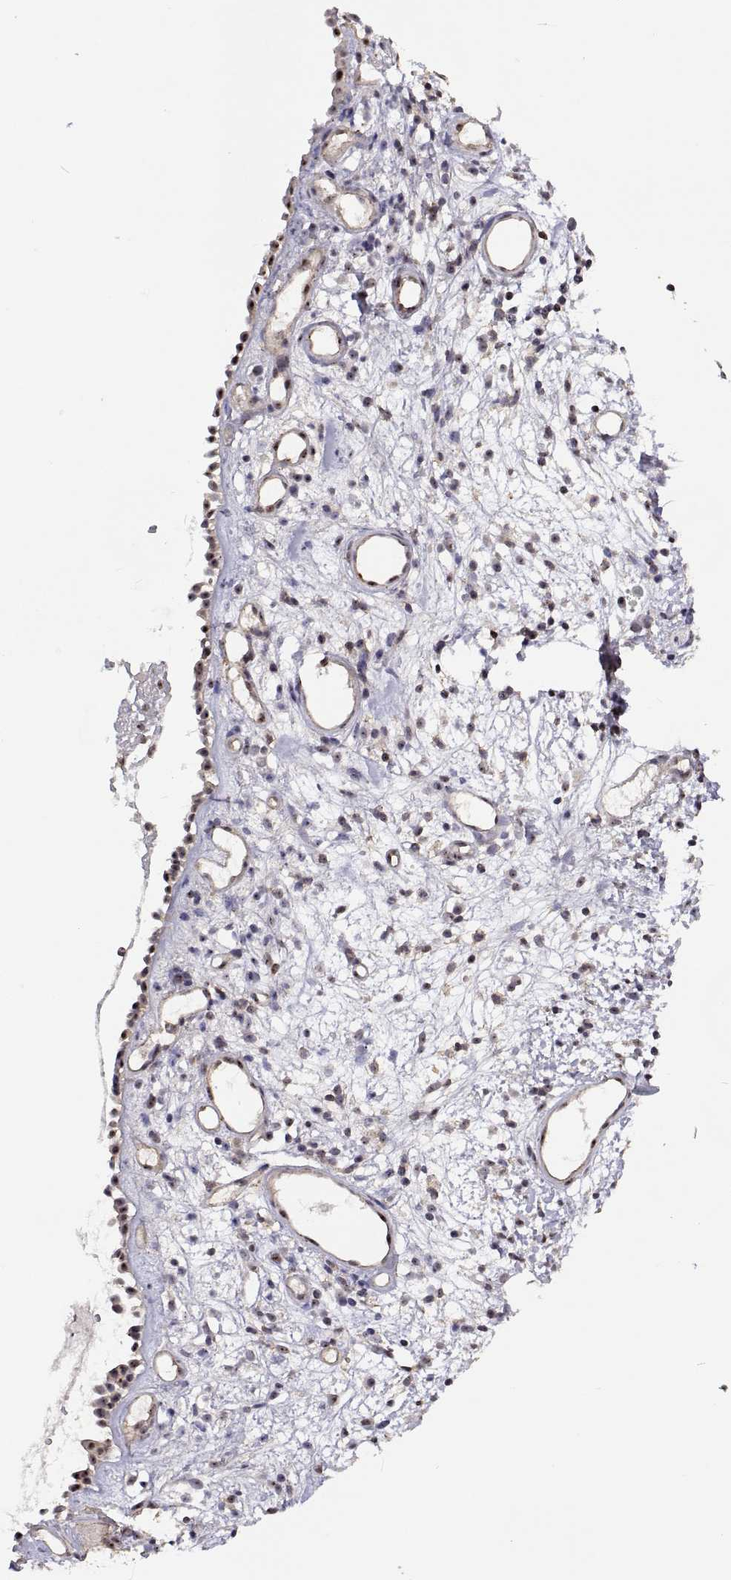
{"staining": {"intensity": "weak", "quantity": "<25%", "location": "nuclear"}, "tissue": "nasopharynx", "cell_type": "Respiratory epithelial cells", "image_type": "normal", "snomed": [{"axis": "morphology", "description": "Normal tissue, NOS"}, {"axis": "morphology", "description": "Inflammation, NOS"}, {"axis": "topography", "description": "Nasopharynx"}], "caption": "Histopathology image shows no protein staining in respiratory epithelial cells of unremarkable nasopharynx.", "gene": "NHP2", "patient": {"sex": "male", "age": 54}}